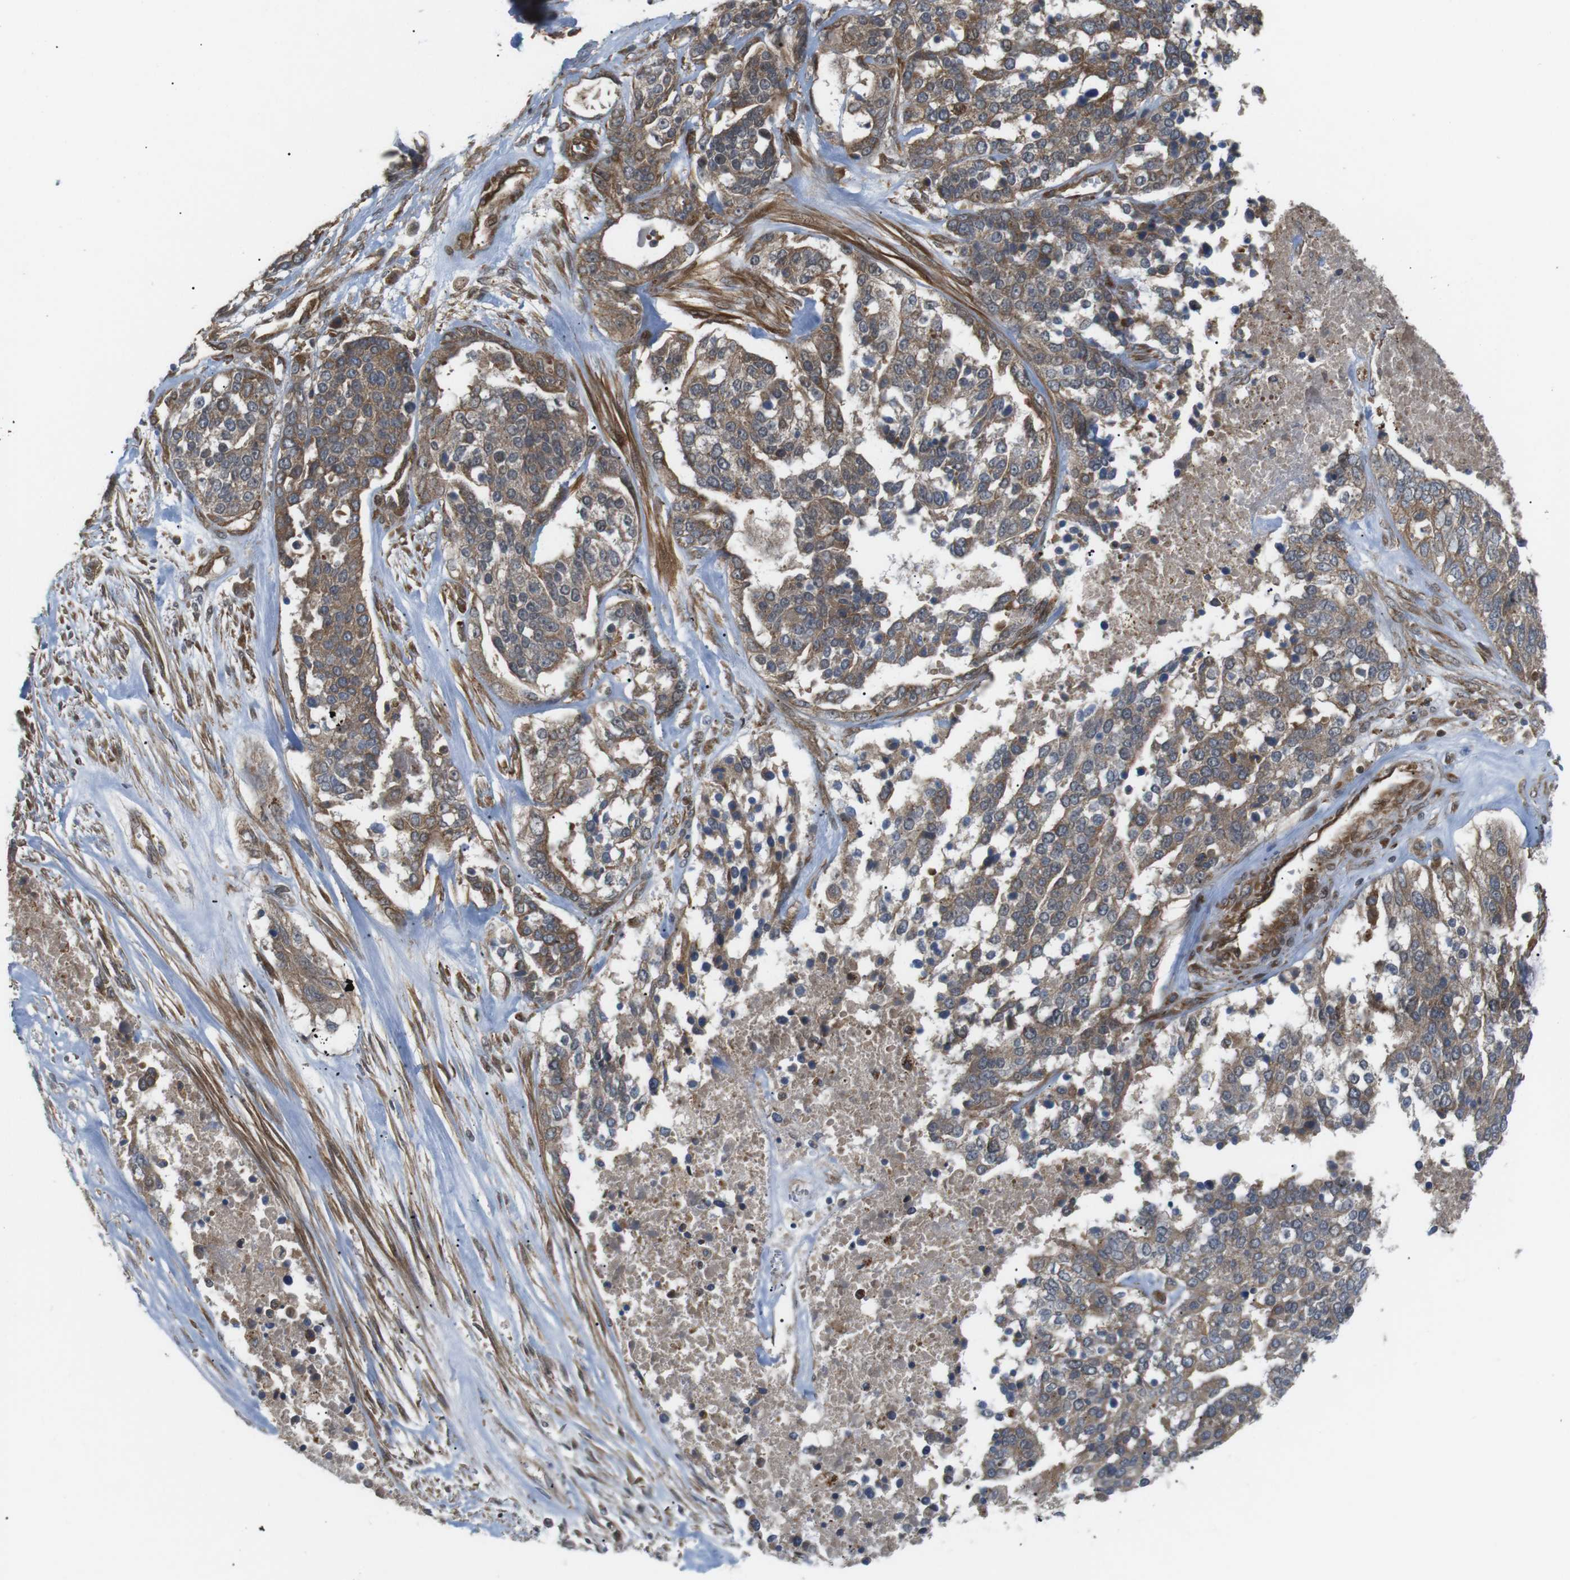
{"staining": {"intensity": "moderate", "quantity": ">75%", "location": "cytoplasmic/membranous"}, "tissue": "ovarian cancer", "cell_type": "Tumor cells", "image_type": "cancer", "snomed": [{"axis": "morphology", "description": "Cystadenocarcinoma, serous, NOS"}, {"axis": "topography", "description": "Ovary"}], "caption": "The photomicrograph exhibits staining of ovarian serous cystadenocarcinoma, revealing moderate cytoplasmic/membranous protein positivity (brown color) within tumor cells. The protein of interest is shown in brown color, while the nuclei are stained blue.", "gene": "KANK2", "patient": {"sex": "female", "age": 44}}